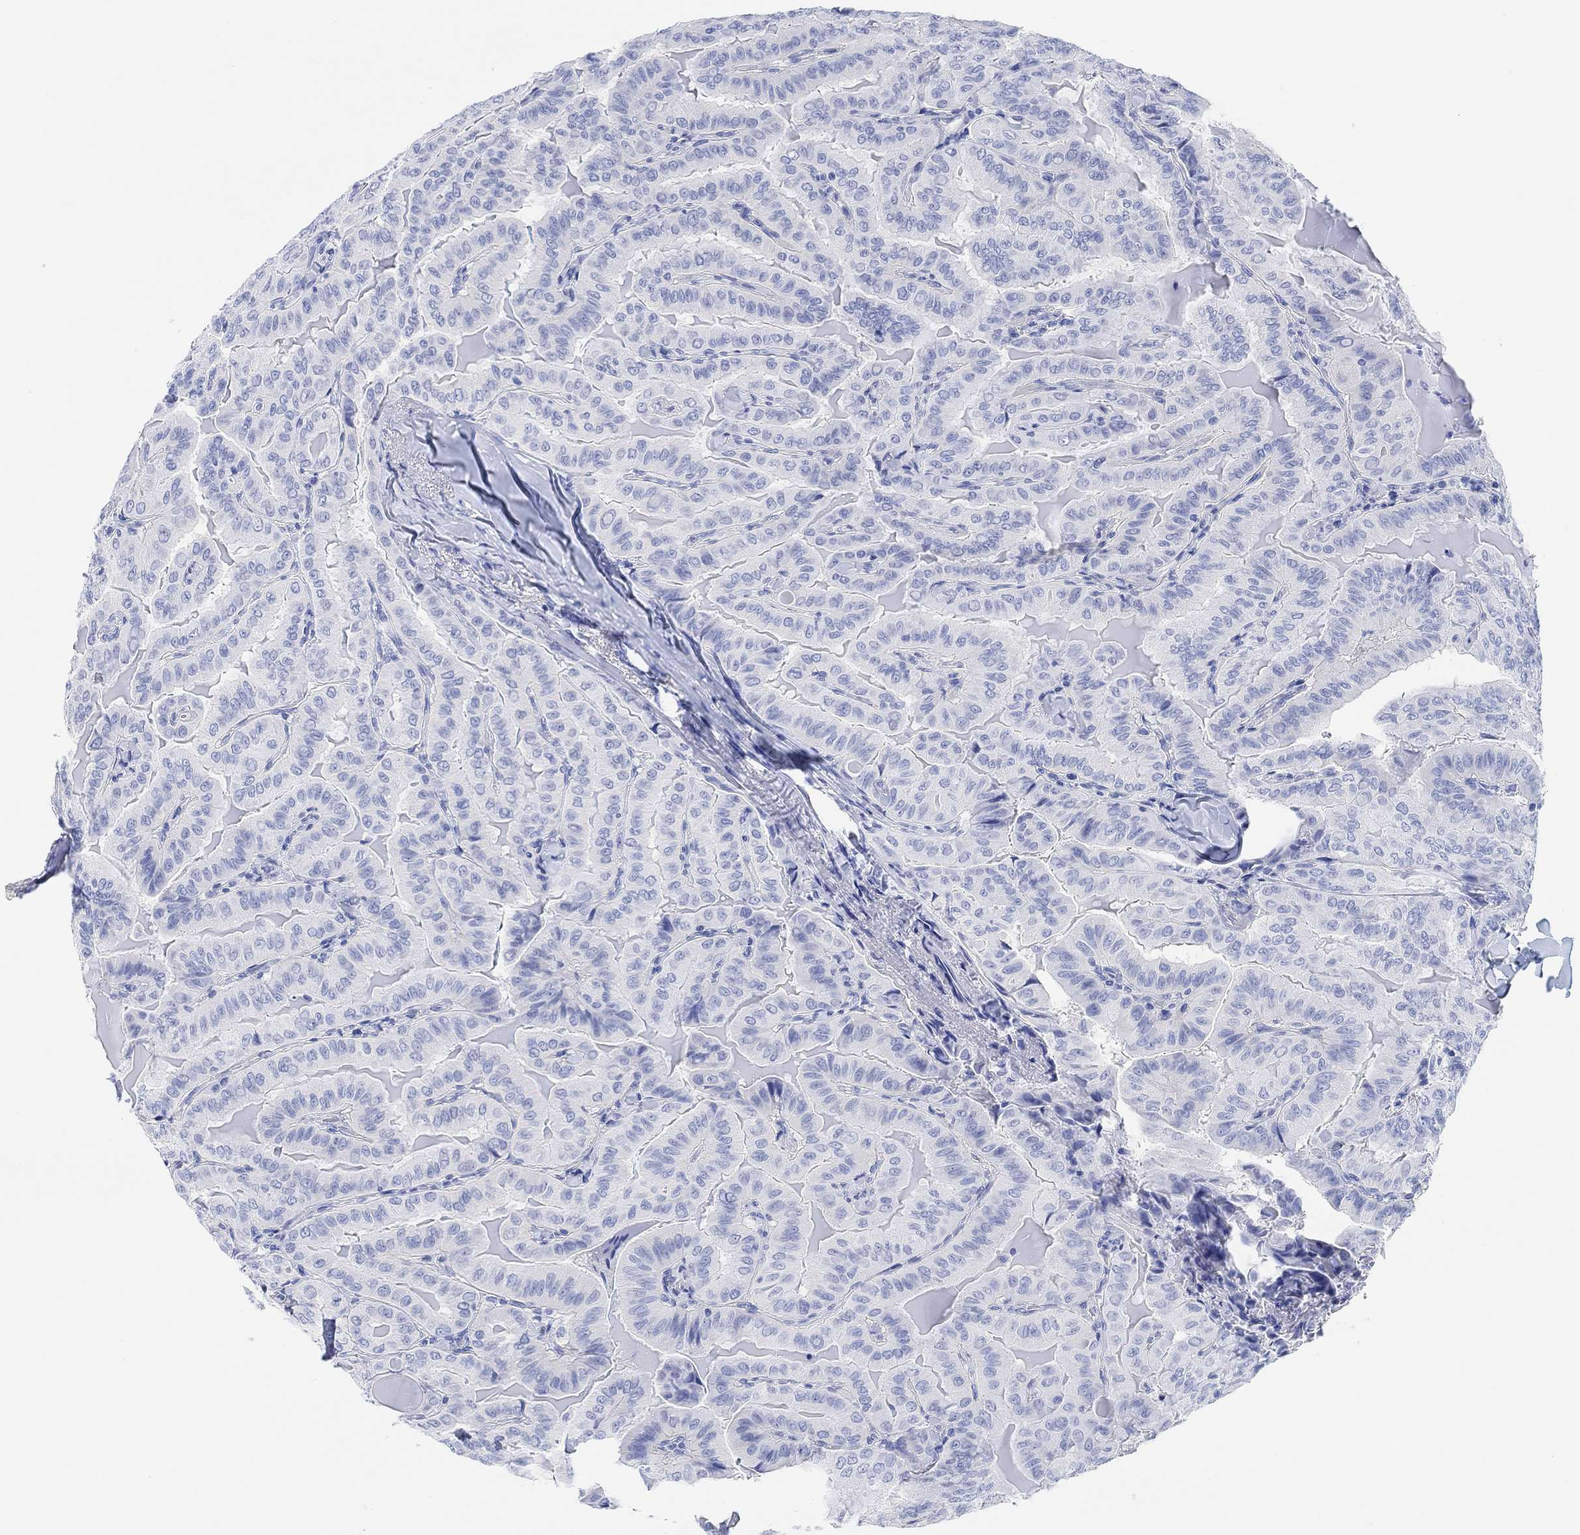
{"staining": {"intensity": "negative", "quantity": "none", "location": "none"}, "tissue": "thyroid cancer", "cell_type": "Tumor cells", "image_type": "cancer", "snomed": [{"axis": "morphology", "description": "Papillary adenocarcinoma, NOS"}, {"axis": "topography", "description": "Thyroid gland"}], "caption": "There is no significant expression in tumor cells of thyroid cancer (papillary adenocarcinoma).", "gene": "ANKRD33", "patient": {"sex": "female", "age": 68}}